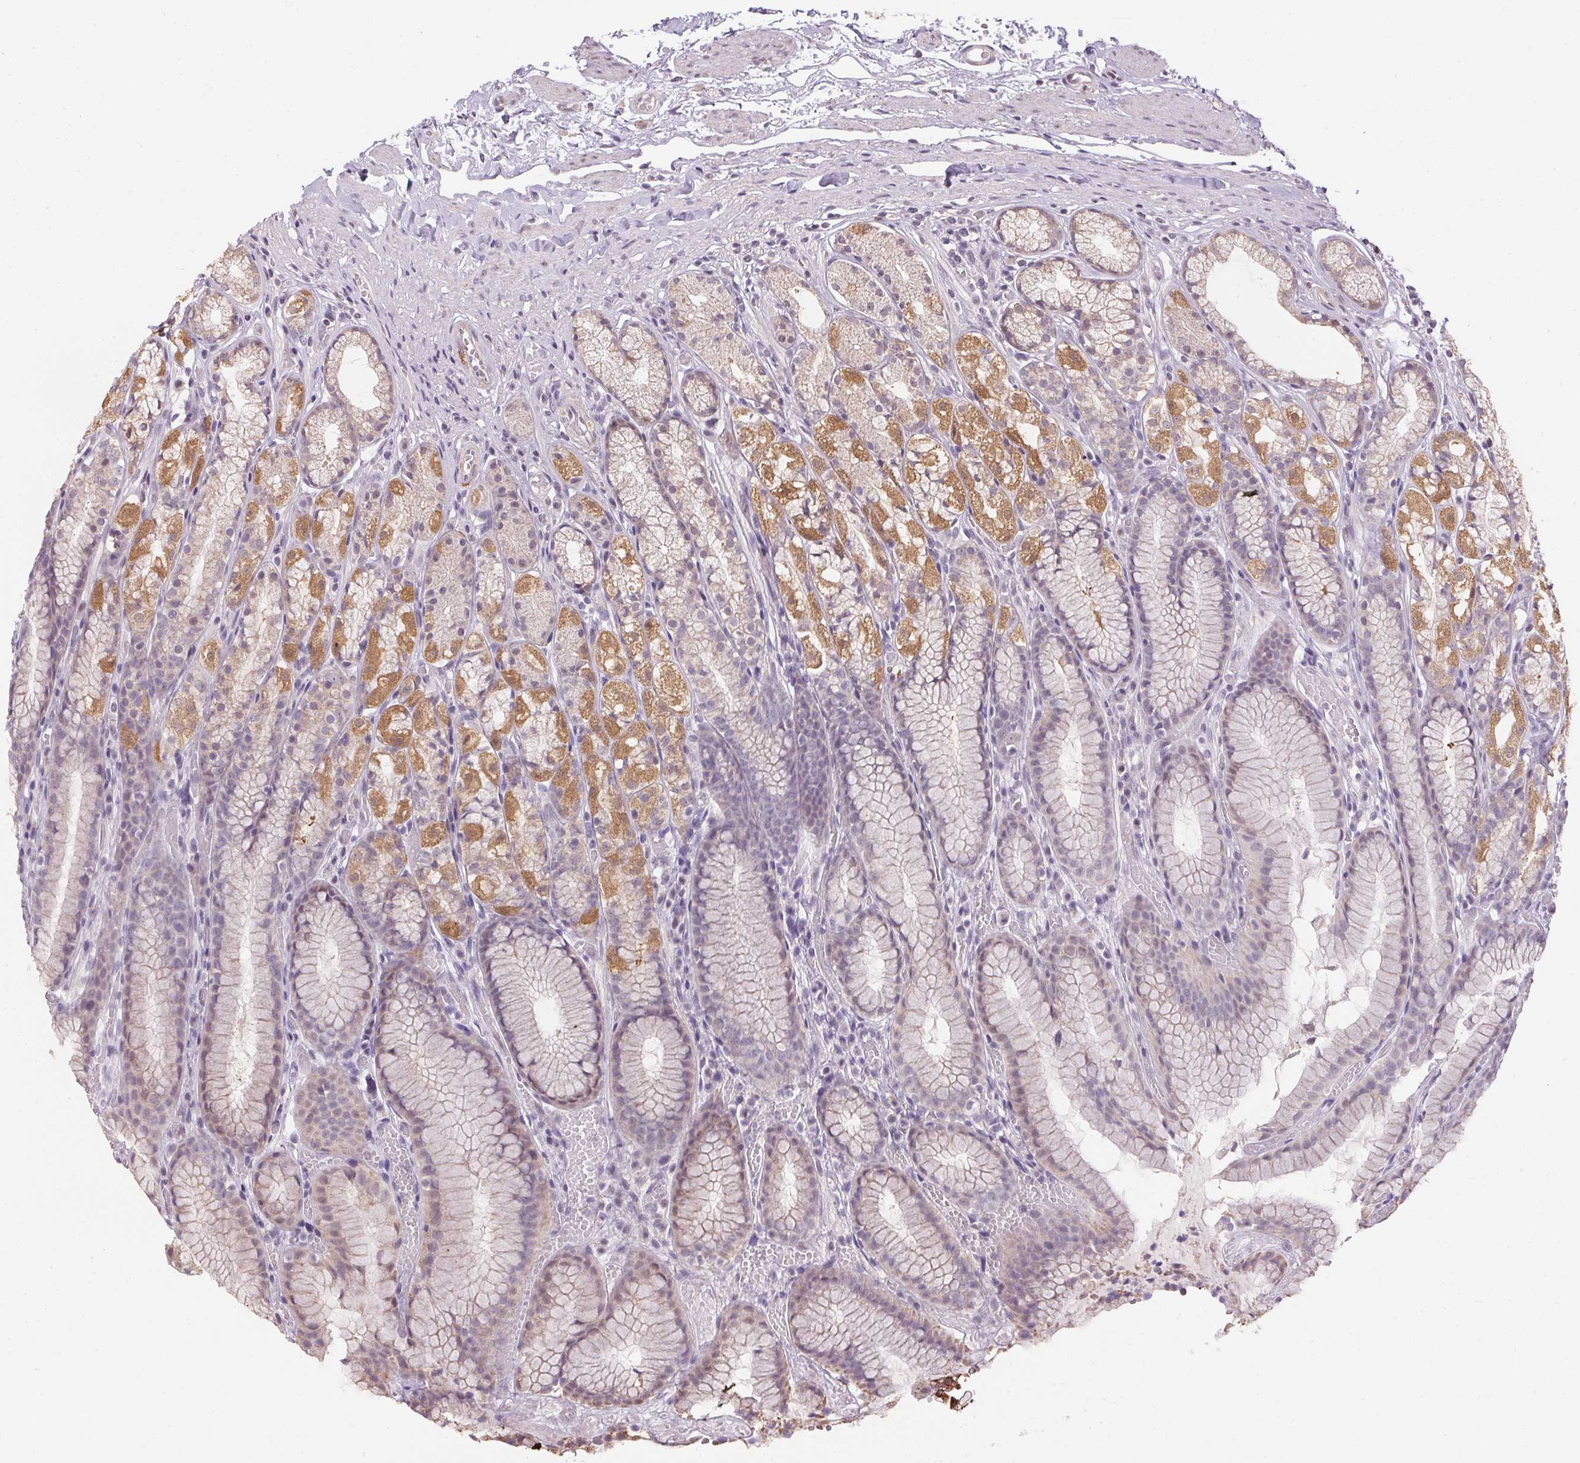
{"staining": {"intensity": "moderate", "quantity": "25%-75%", "location": "cytoplasmic/membranous"}, "tissue": "stomach", "cell_type": "Glandular cells", "image_type": "normal", "snomed": [{"axis": "morphology", "description": "Normal tissue, NOS"}, {"axis": "topography", "description": "Stomach"}], "caption": "Glandular cells show medium levels of moderate cytoplasmic/membranous expression in about 25%-75% of cells in benign stomach.", "gene": "SC5D", "patient": {"sex": "male", "age": 70}}